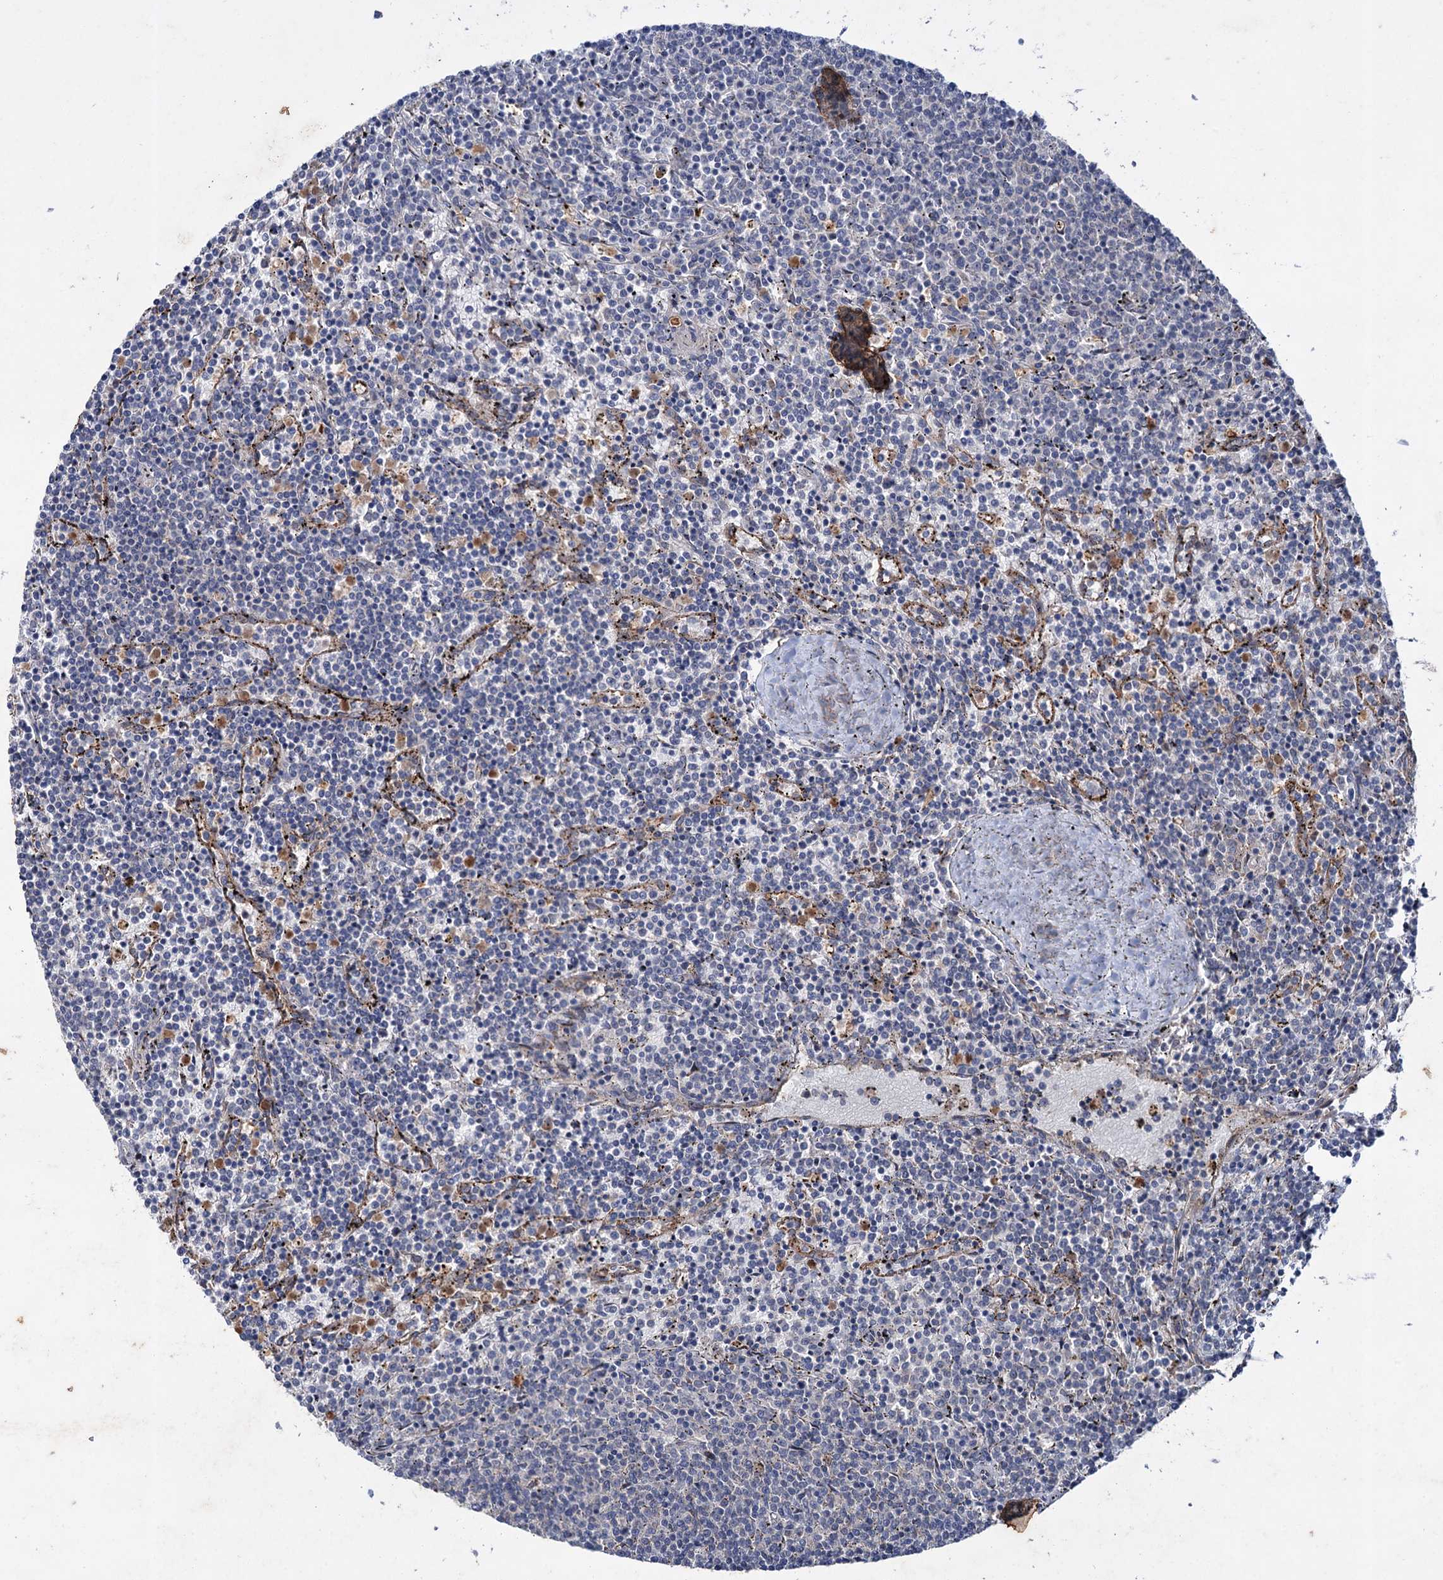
{"staining": {"intensity": "negative", "quantity": "none", "location": "none"}, "tissue": "lymphoma", "cell_type": "Tumor cells", "image_type": "cancer", "snomed": [{"axis": "morphology", "description": "Malignant lymphoma, non-Hodgkin's type, Low grade"}, {"axis": "topography", "description": "Spleen"}], "caption": "This is an immunohistochemistry image of lymphoma. There is no expression in tumor cells.", "gene": "PTPN3", "patient": {"sex": "female", "age": 50}}